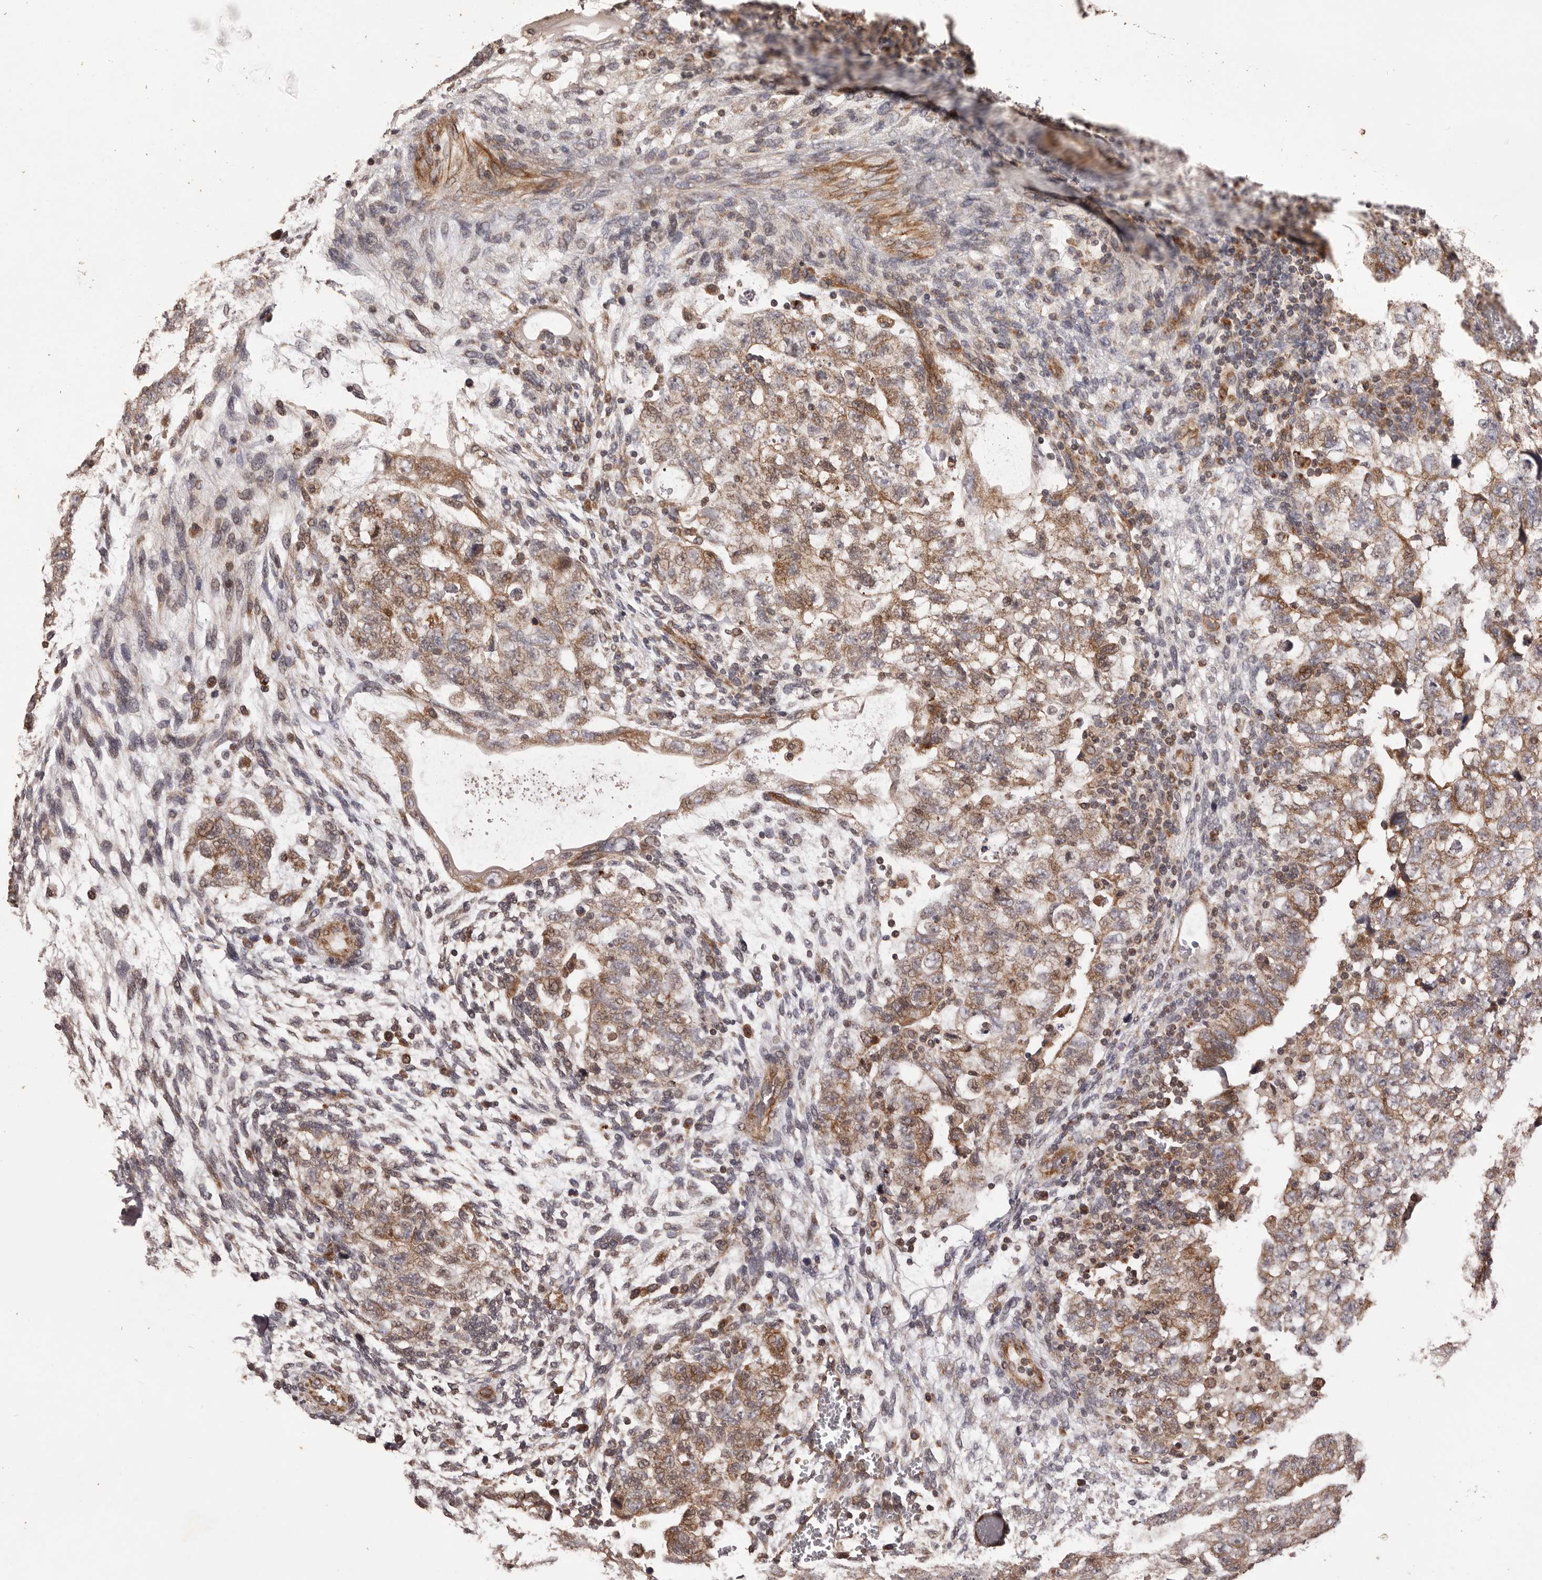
{"staining": {"intensity": "moderate", "quantity": ">75%", "location": "cytoplasmic/membranous"}, "tissue": "testis cancer", "cell_type": "Tumor cells", "image_type": "cancer", "snomed": [{"axis": "morphology", "description": "Carcinoma, Embryonal, NOS"}, {"axis": "topography", "description": "Testis"}], "caption": "Moderate cytoplasmic/membranous expression is identified in approximately >75% of tumor cells in testis embryonal carcinoma.", "gene": "QRSL1", "patient": {"sex": "male", "age": 36}}